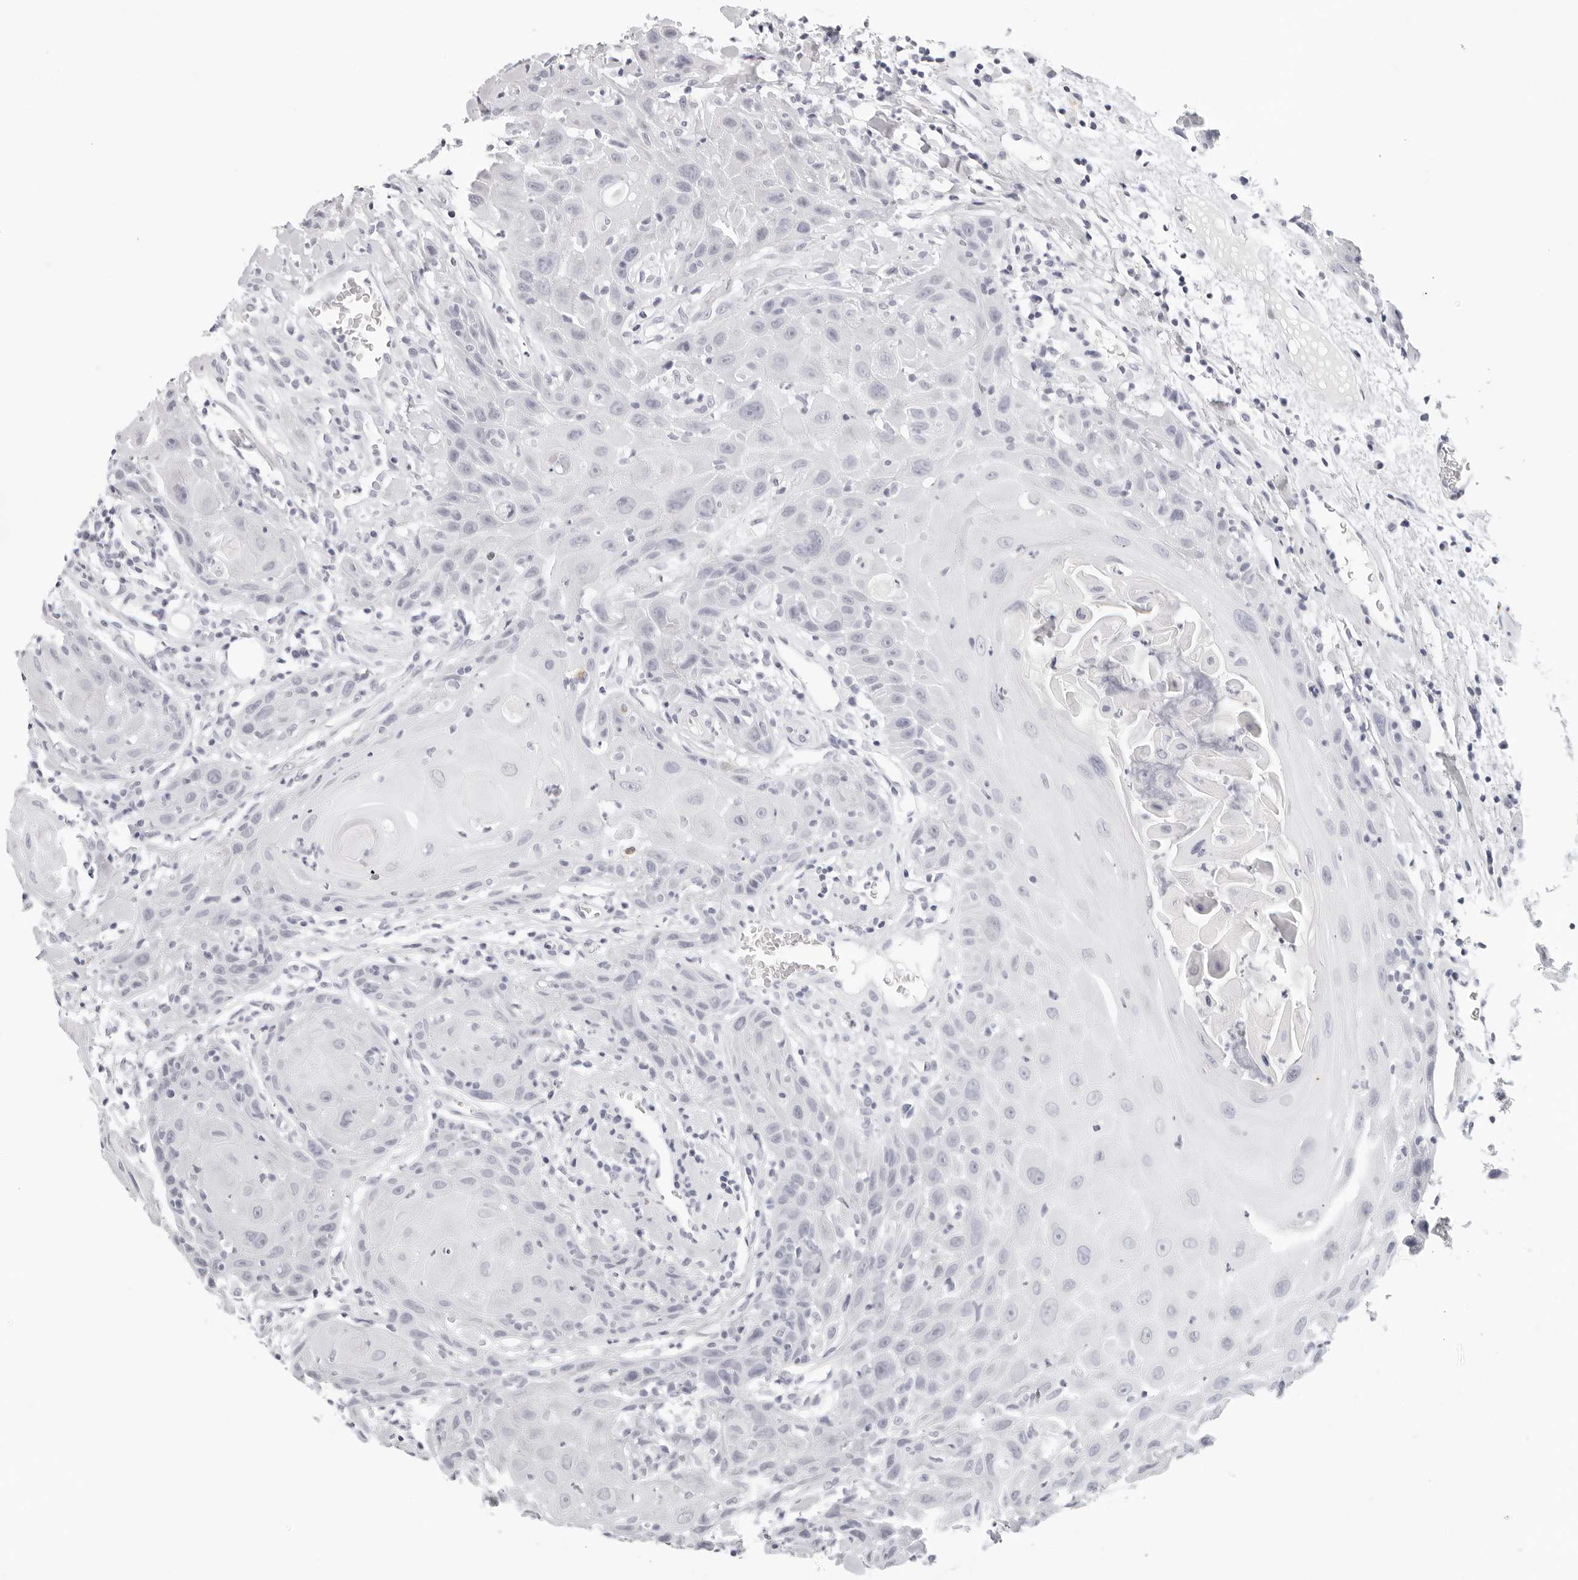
{"staining": {"intensity": "negative", "quantity": "none", "location": "none"}, "tissue": "oral mucosa", "cell_type": "Squamous epithelial cells", "image_type": "normal", "snomed": [{"axis": "morphology", "description": "Normal tissue, NOS"}, {"axis": "morphology", "description": "Squamous cell carcinoma, NOS"}, {"axis": "topography", "description": "Skeletal muscle"}, {"axis": "topography", "description": "Oral tissue"}], "caption": "A high-resolution image shows IHC staining of unremarkable oral mucosa, which displays no significant staining in squamous epithelial cells.", "gene": "AGMAT", "patient": {"sex": "male", "age": 71}}